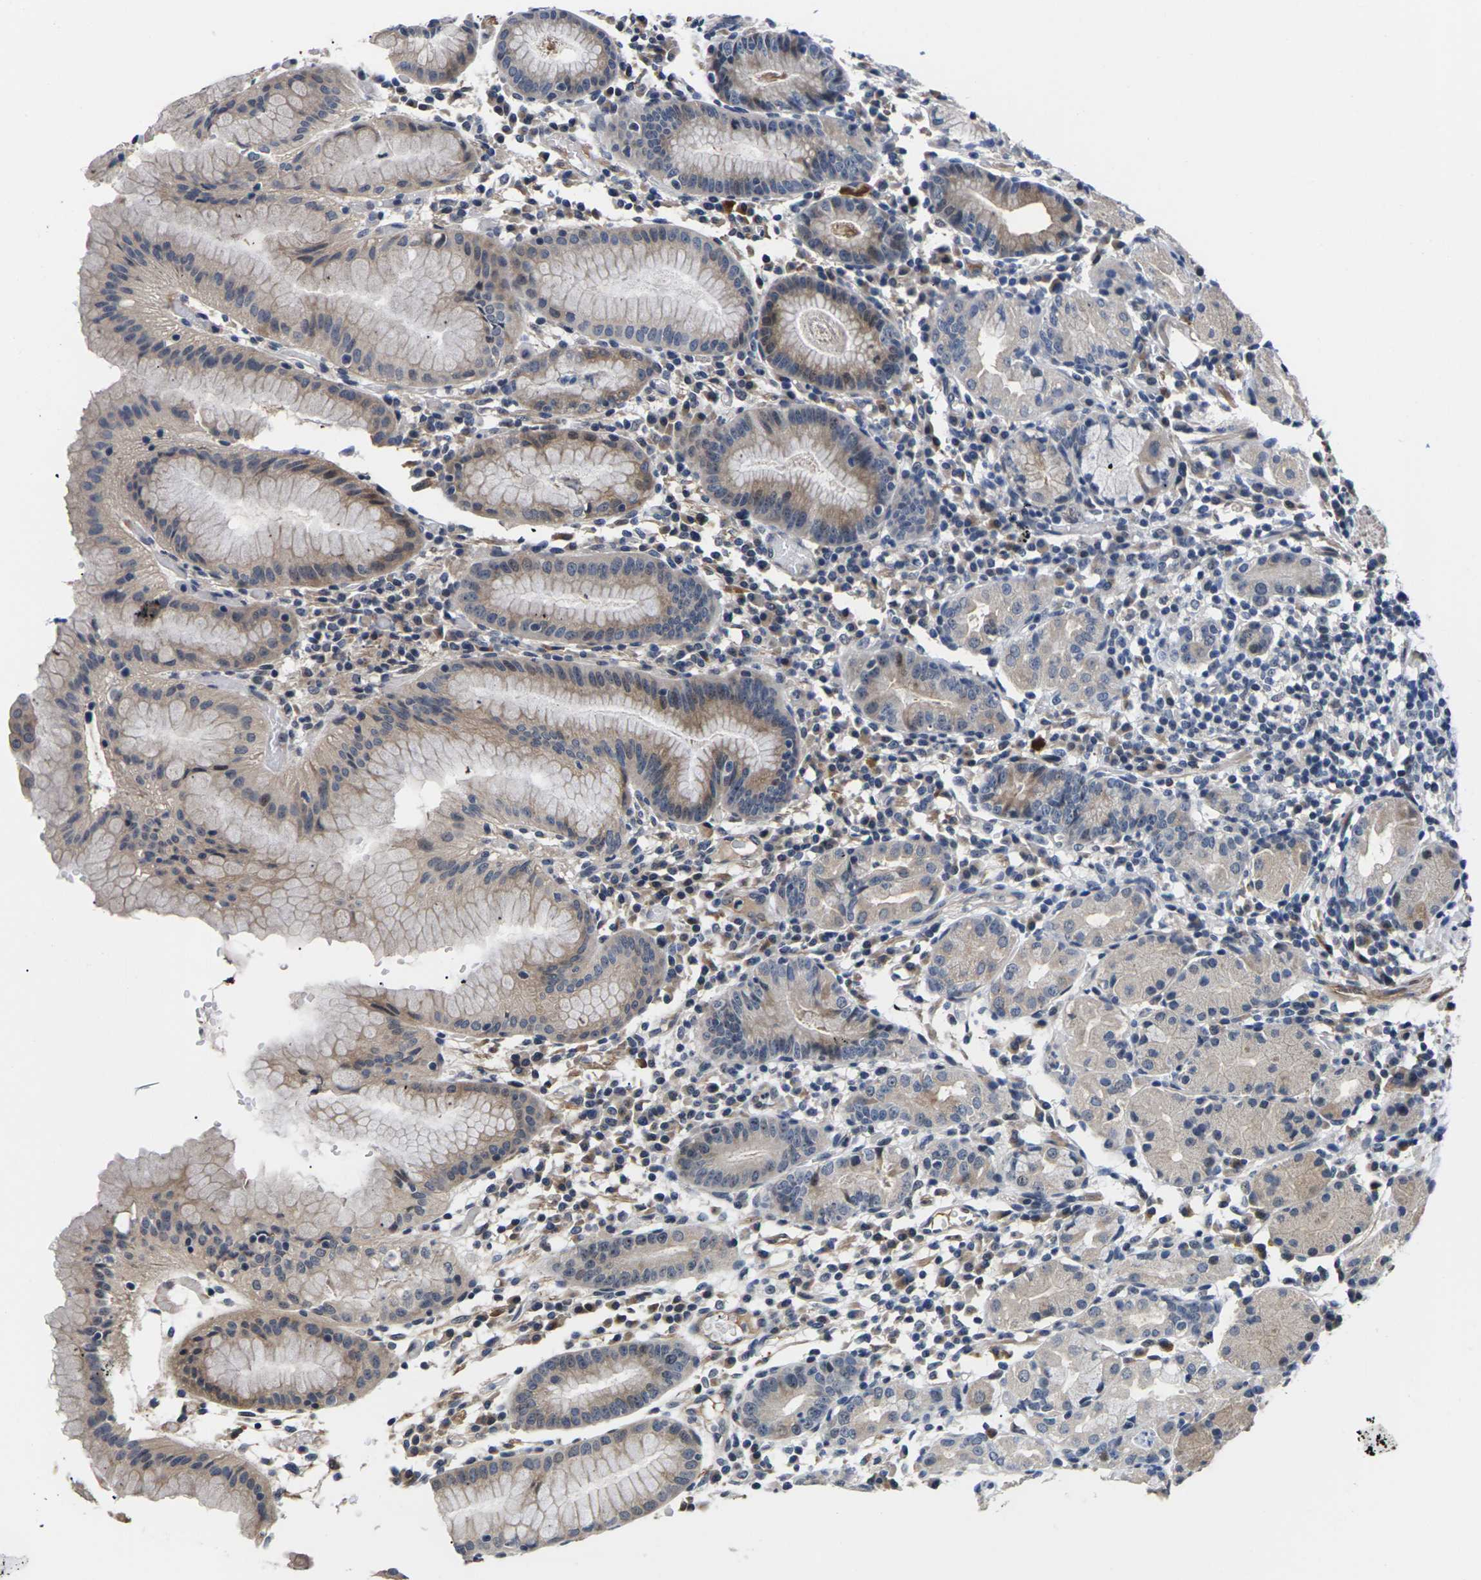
{"staining": {"intensity": "moderate", "quantity": "<25%", "location": "cytoplasmic/membranous"}, "tissue": "stomach", "cell_type": "Glandular cells", "image_type": "normal", "snomed": [{"axis": "morphology", "description": "Normal tissue, NOS"}, {"axis": "topography", "description": "Stomach"}, {"axis": "topography", "description": "Stomach, lower"}], "caption": "A low amount of moderate cytoplasmic/membranous positivity is identified in about <25% of glandular cells in unremarkable stomach.", "gene": "ST6GAL2", "patient": {"sex": "female", "age": 75}}